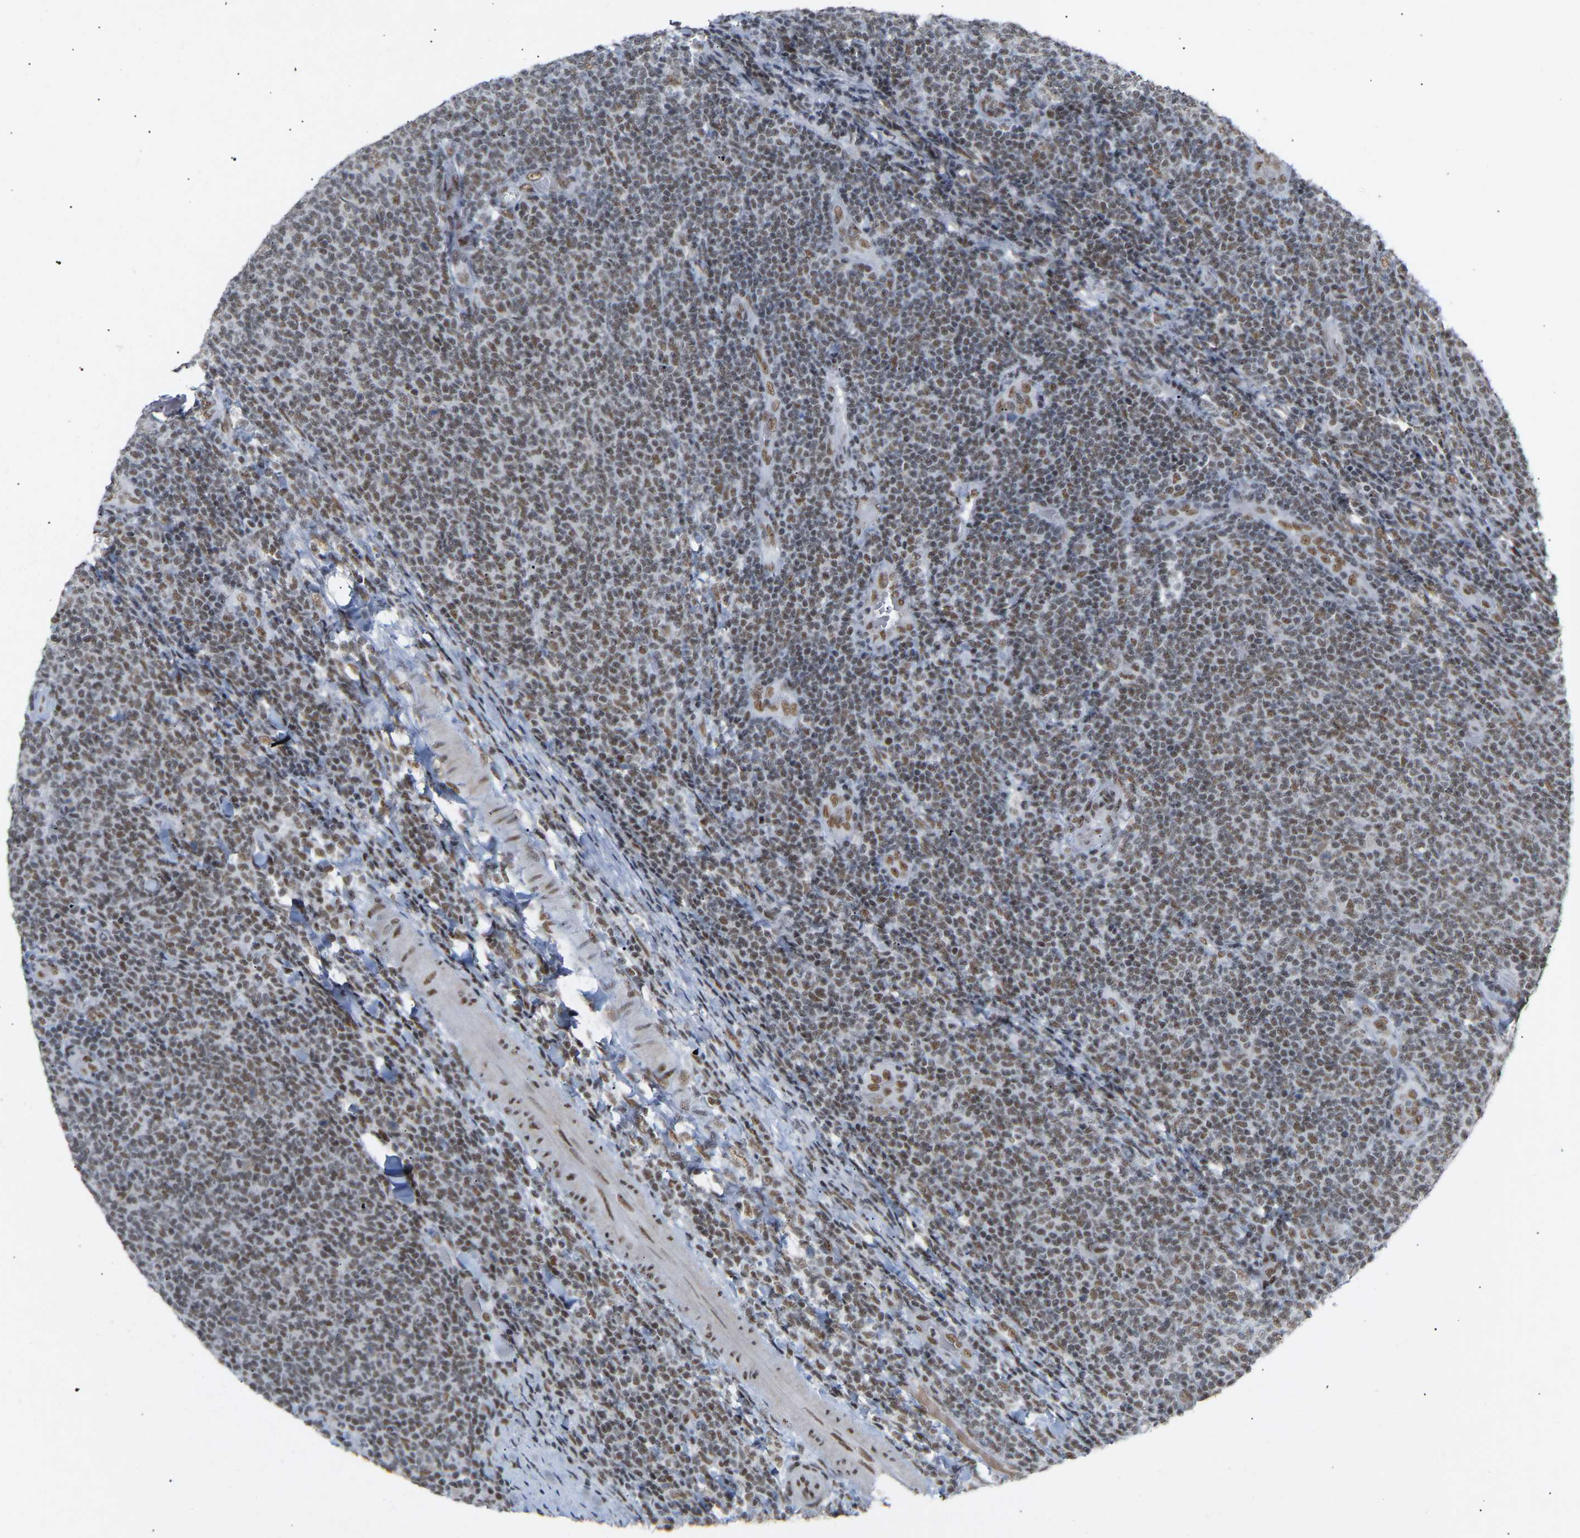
{"staining": {"intensity": "moderate", "quantity": "25%-75%", "location": "nuclear"}, "tissue": "lymphoma", "cell_type": "Tumor cells", "image_type": "cancer", "snomed": [{"axis": "morphology", "description": "Malignant lymphoma, non-Hodgkin's type, Low grade"}, {"axis": "topography", "description": "Lymph node"}], "caption": "This micrograph reveals lymphoma stained with IHC to label a protein in brown. The nuclear of tumor cells show moderate positivity for the protein. Nuclei are counter-stained blue.", "gene": "NELFB", "patient": {"sex": "male", "age": 66}}